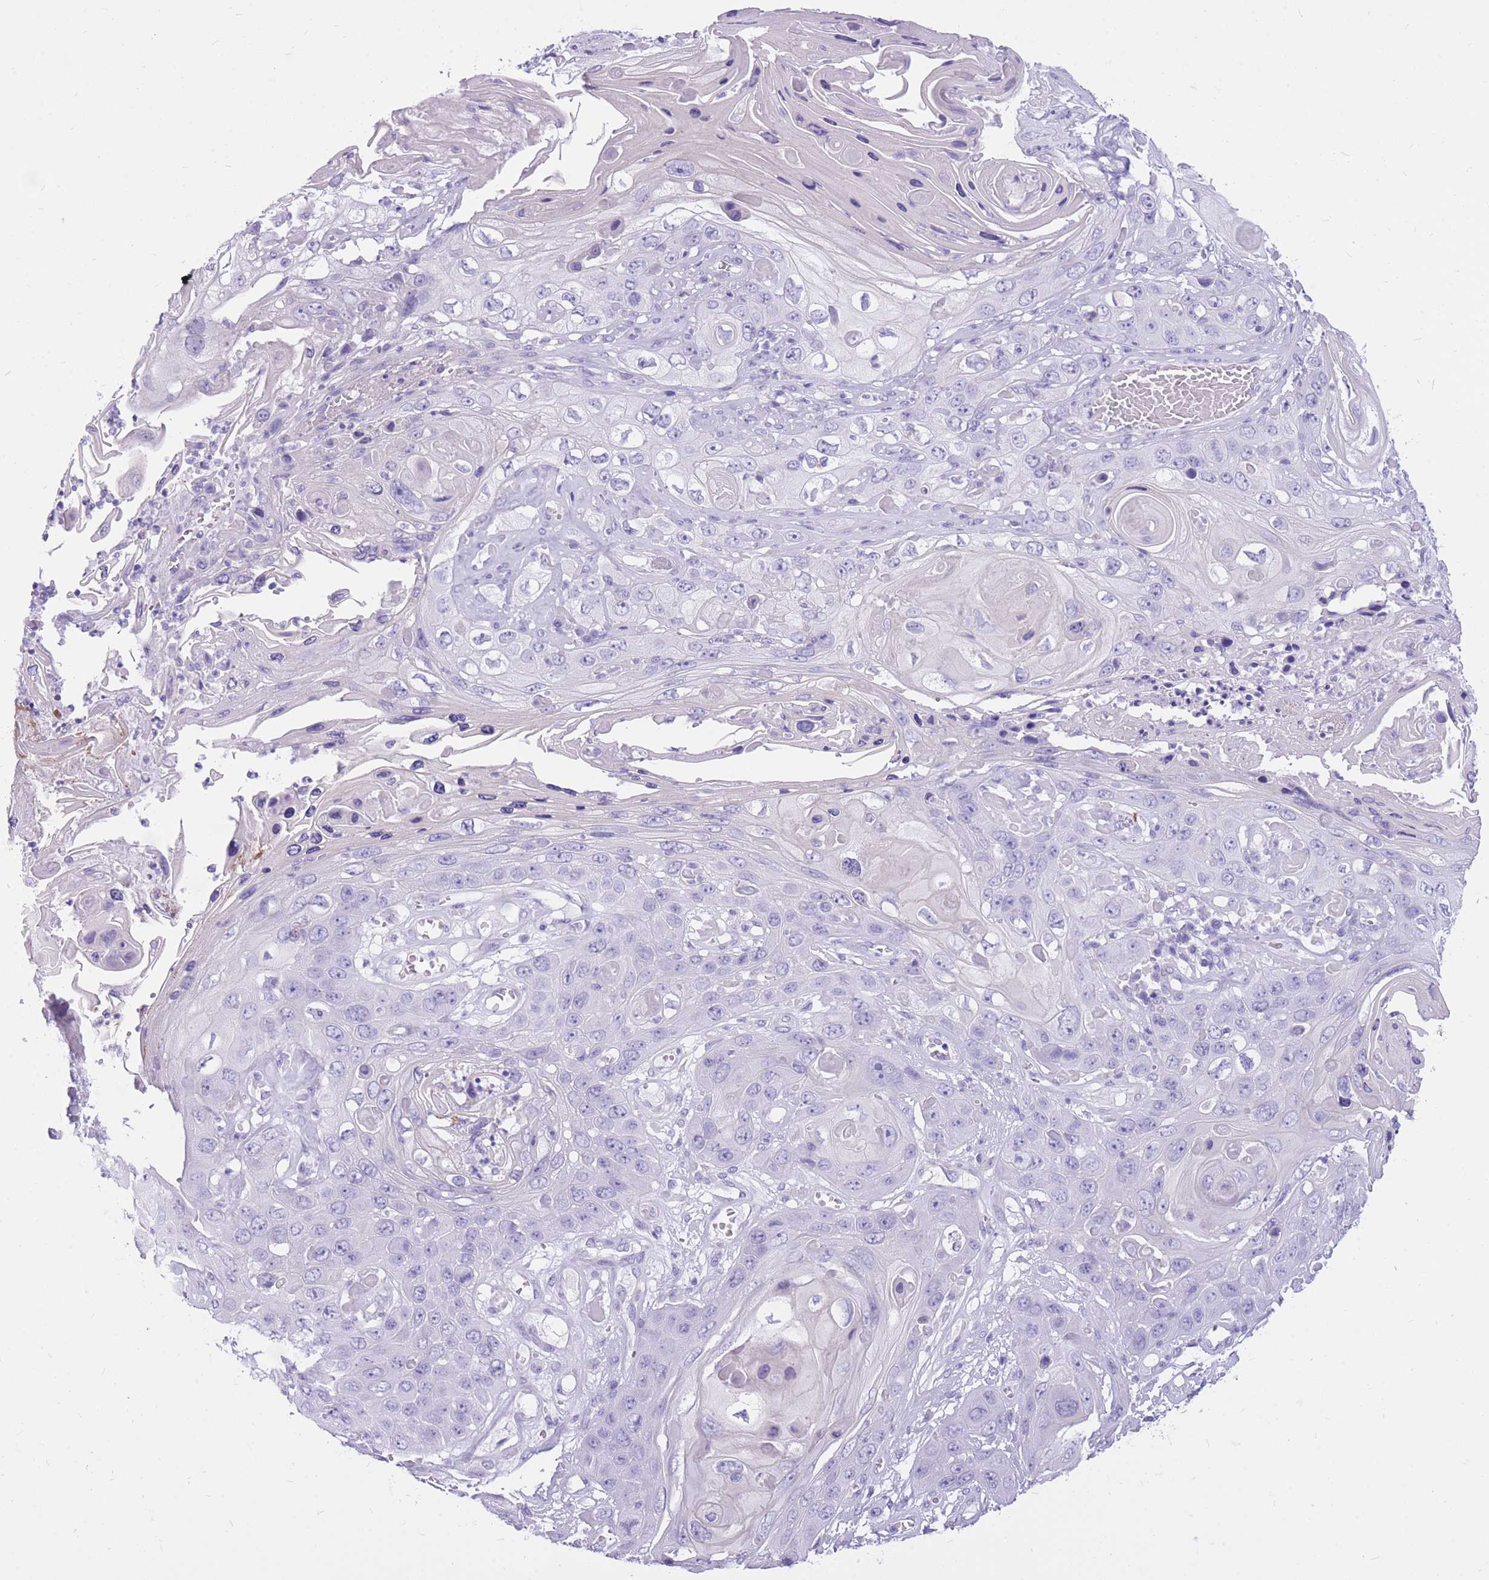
{"staining": {"intensity": "negative", "quantity": "none", "location": "none"}, "tissue": "skin cancer", "cell_type": "Tumor cells", "image_type": "cancer", "snomed": [{"axis": "morphology", "description": "Squamous cell carcinoma, NOS"}, {"axis": "topography", "description": "Skin"}], "caption": "High magnification brightfield microscopy of skin squamous cell carcinoma stained with DAB (brown) and counterstained with hematoxylin (blue): tumor cells show no significant positivity.", "gene": "CYP21A2", "patient": {"sex": "male", "age": 55}}